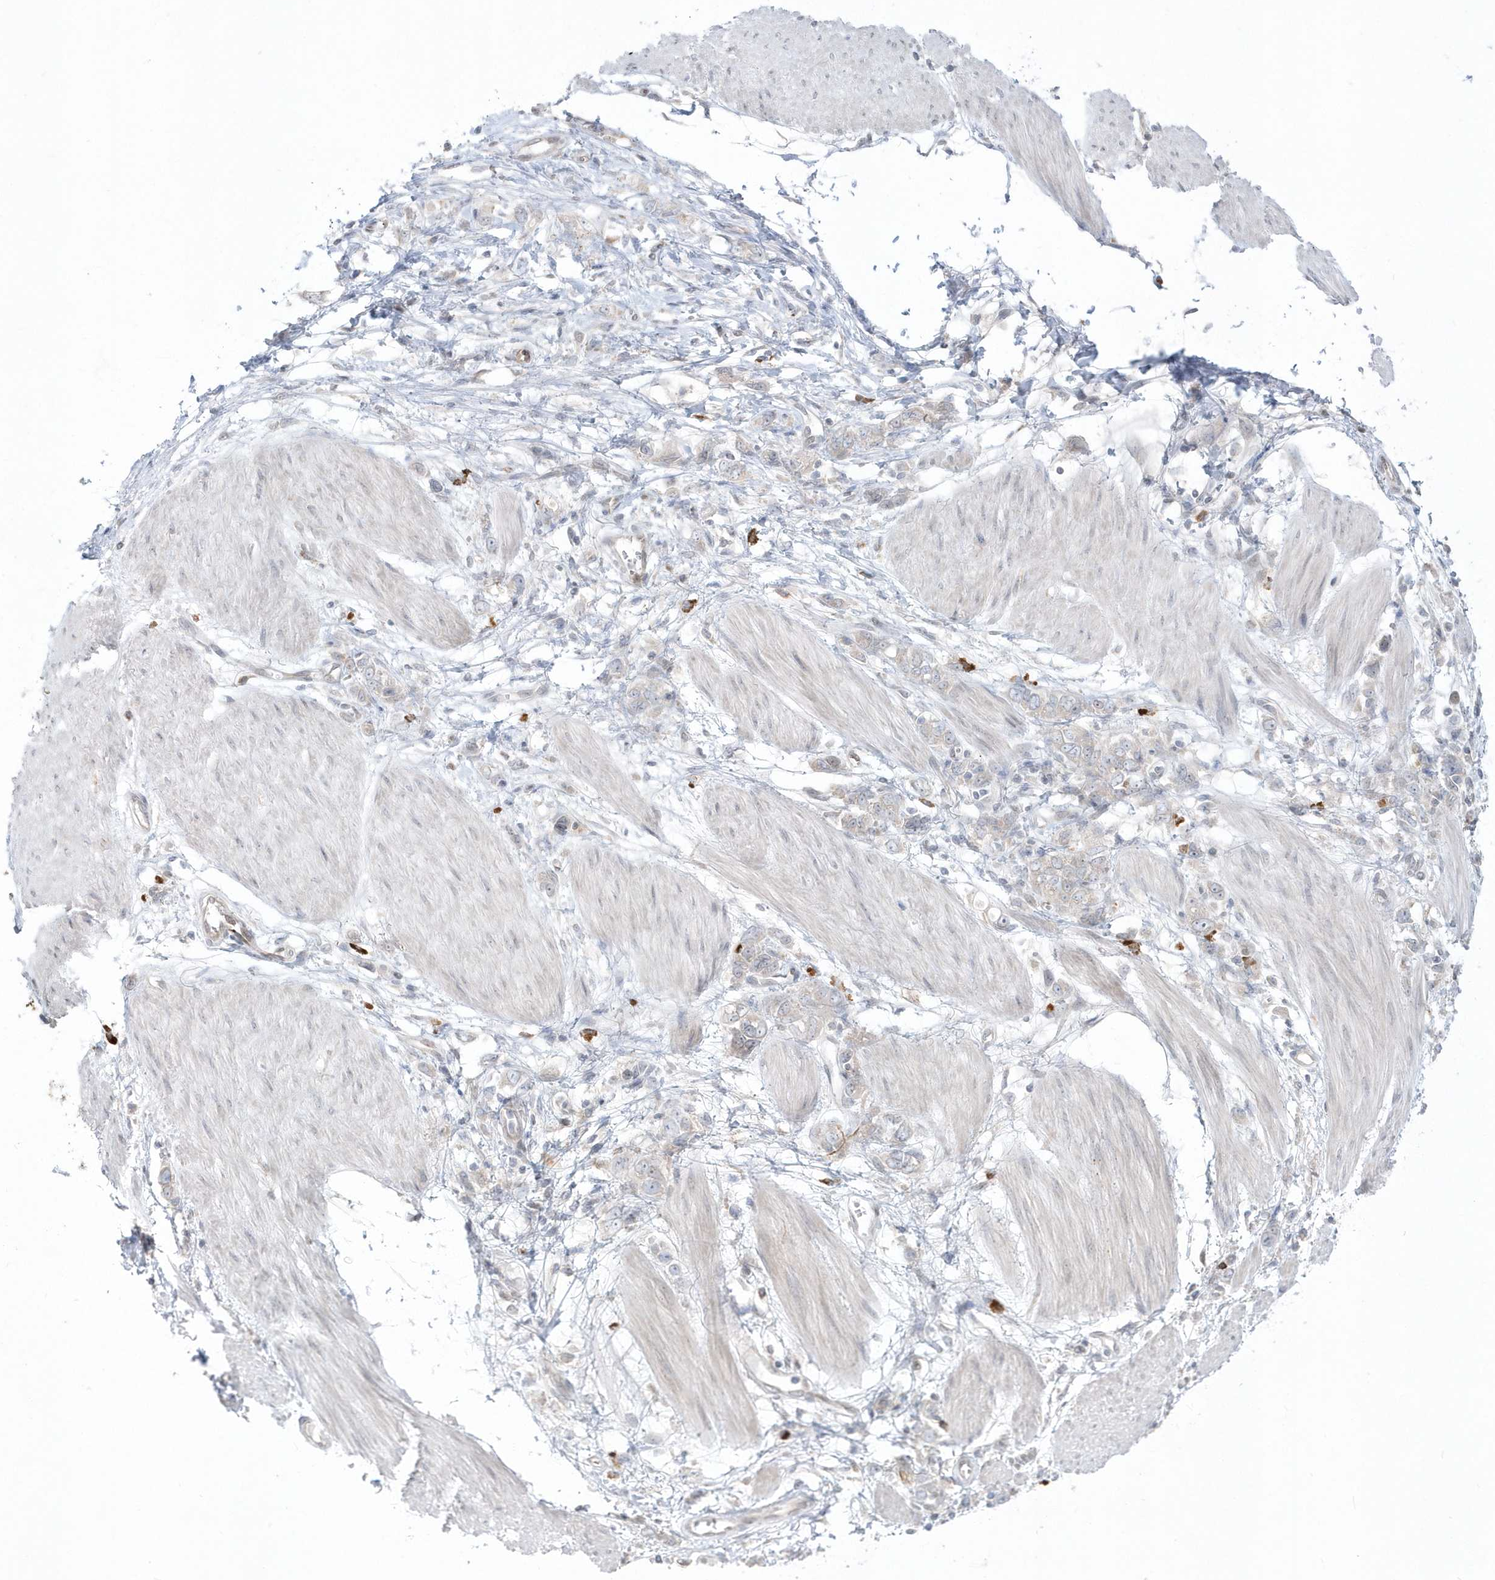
{"staining": {"intensity": "negative", "quantity": "none", "location": "none"}, "tissue": "stomach cancer", "cell_type": "Tumor cells", "image_type": "cancer", "snomed": [{"axis": "morphology", "description": "Adenocarcinoma, NOS"}, {"axis": "topography", "description": "Stomach"}], "caption": "Immunohistochemistry (IHC) photomicrograph of neoplastic tissue: adenocarcinoma (stomach) stained with DAB displays no significant protein positivity in tumor cells.", "gene": "DHX57", "patient": {"sex": "female", "age": 76}}